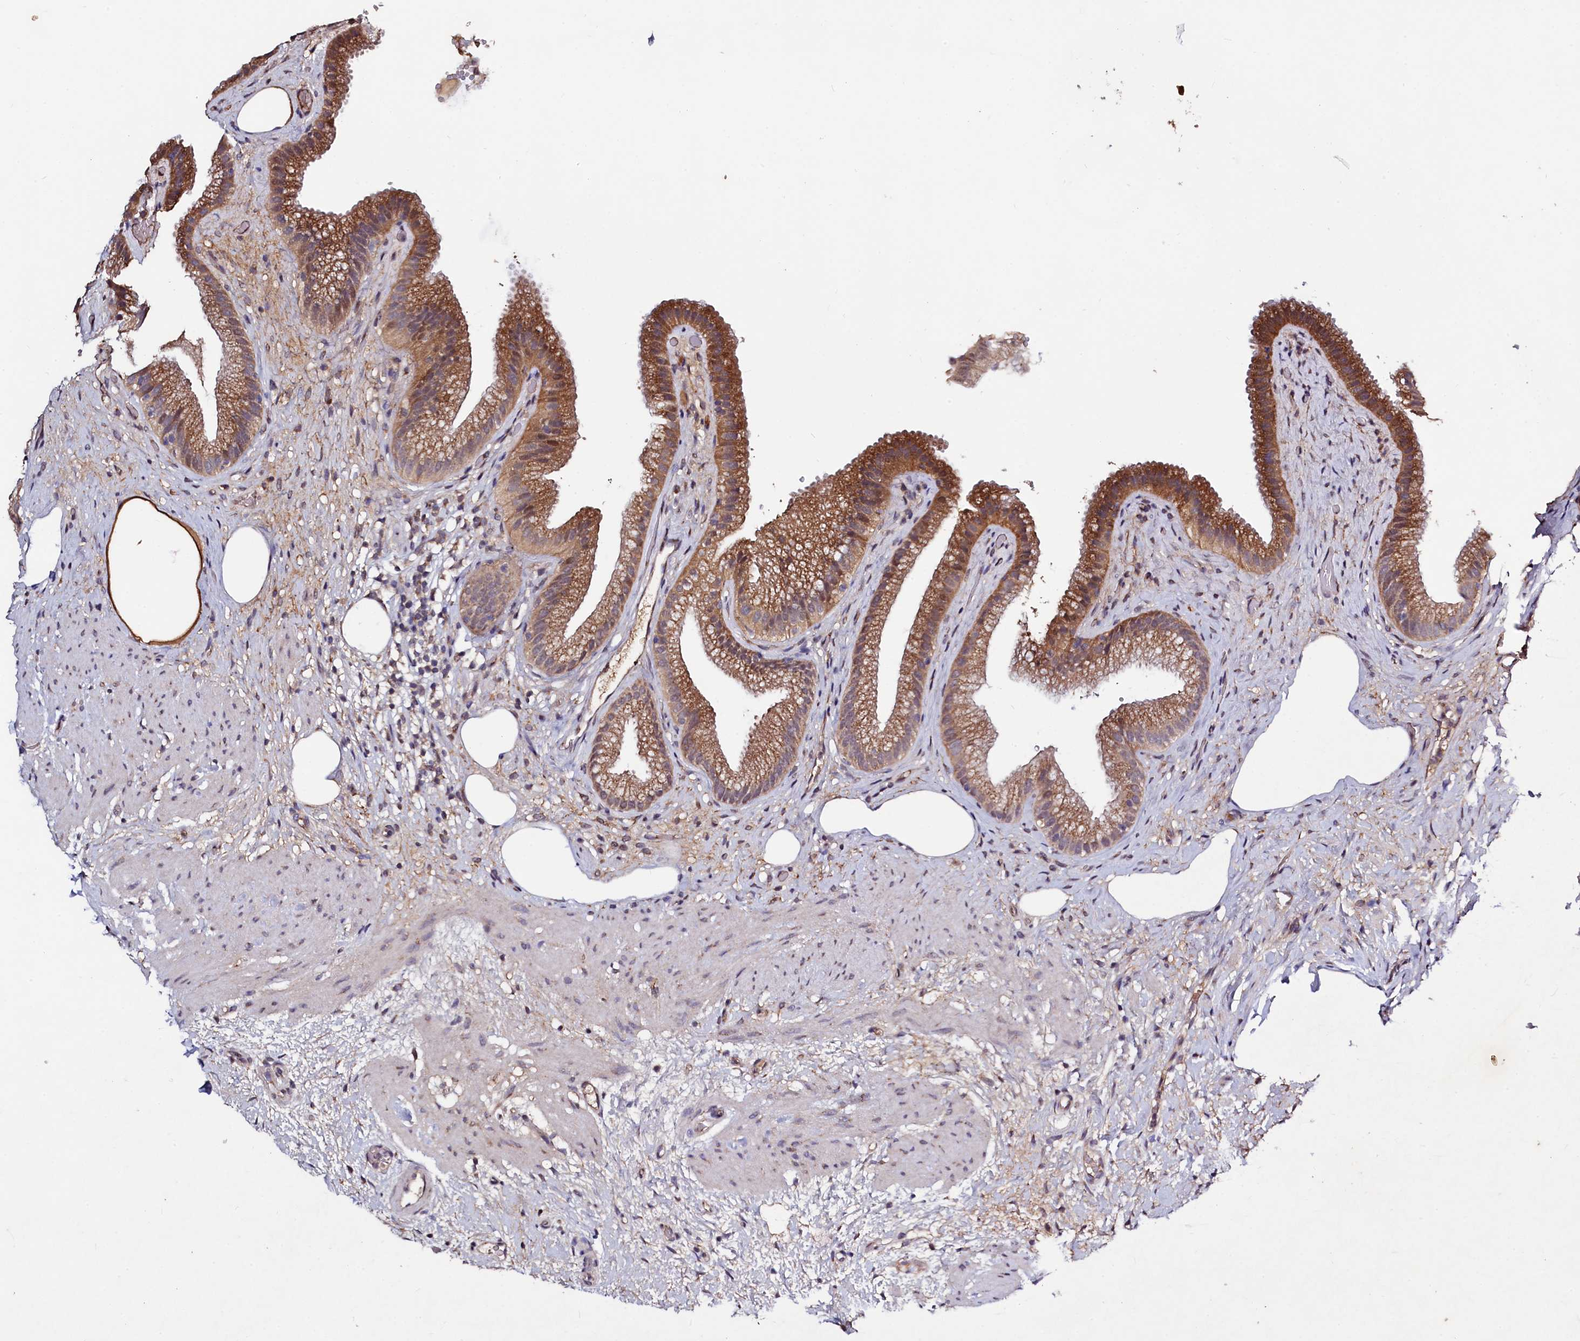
{"staining": {"intensity": "moderate", "quantity": ">75%", "location": "cytoplasmic/membranous"}, "tissue": "gallbladder", "cell_type": "Glandular cells", "image_type": "normal", "snomed": [{"axis": "morphology", "description": "Normal tissue, NOS"}, {"axis": "morphology", "description": "Inflammation, NOS"}, {"axis": "topography", "description": "Gallbladder"}], "caption": "A high-resolution micrograph shows immunohistochemistry (IHC) staining of normal gallbladder, which demonstrates moderate cytoplasmic/membranous staining in approximately >75% of glandular cells. The protein of interest is stained brown, and the nuclei are stained in blue (DAB IHC with brightfield microscopy, high magnification).", "gene": "SEC24C", "patient": {"sex": "male", "age": 51}}